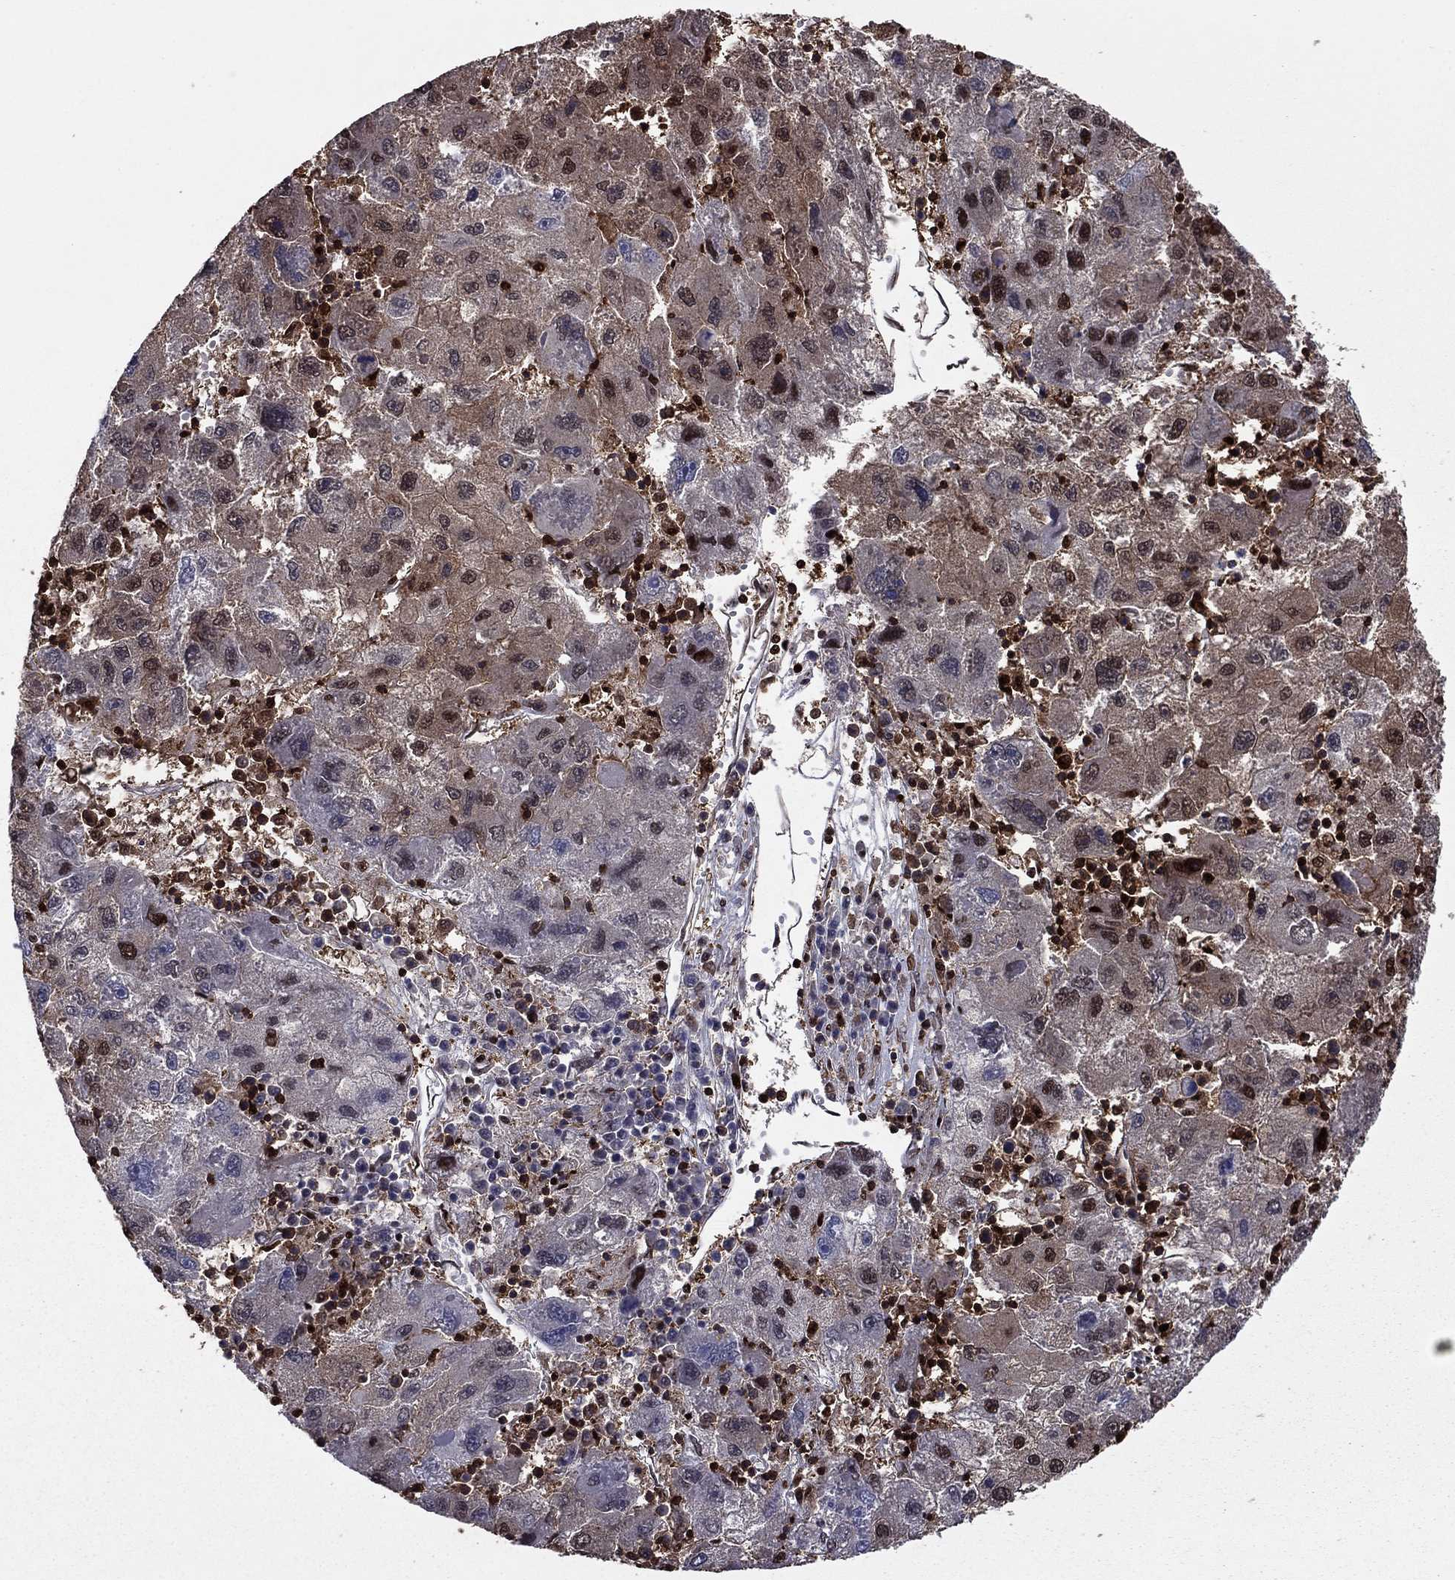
{"staining": {"intensity": "moderate", "quantity": "<25%", "location": "nuclear"}, "tissue": "liver cancer", "cell_type": "Tumor cells", "image_type": "cancer", "snomed": [{"axis": "morphology", "description": "Carcinoma, Hepatocellular, NOS"}, {"axis": "topography", "description": "Liver"}], "caption": "Protein expression analysis of human liver cancer reveals moderate nuclear expression in about <25% of tumor cells.", "gene": "APPBP2", "patient": {"sex": "male", "age": 75}}